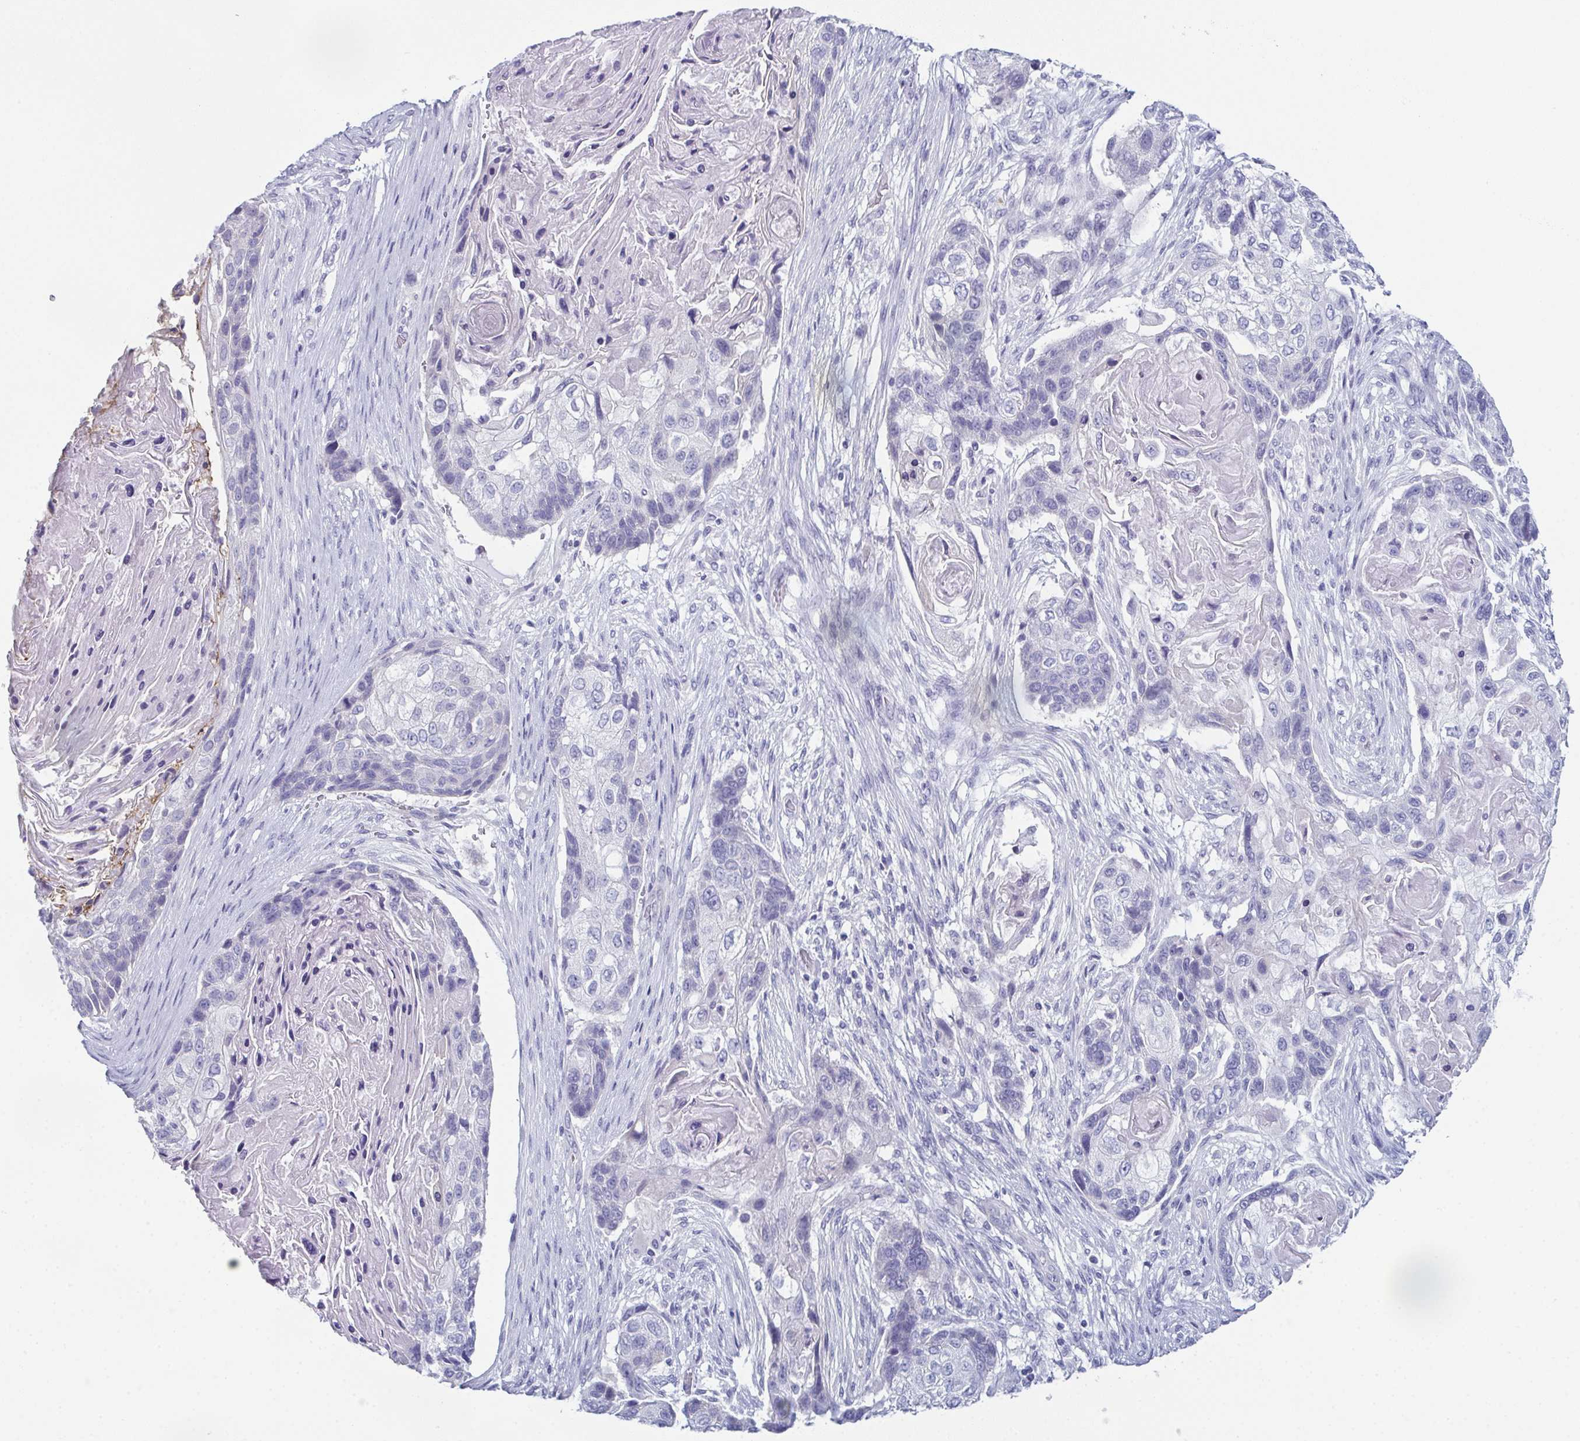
{"staining": {"intensity": "negative", "quantity": "none", "location": "none"}, "tissue": "lung cancer", "cell_type": "Tumor cells", "image_type": "cancer", "snomed": [{"axis": "morphology", "description": "Squamous cell carcinoma, NOS"}, {"axis": "topography", "description": "Lung"}], "caption": "Tumor cells are negative for protein expression in human lung cancer.", "gene": "ENKUR", "patient": {"sex": "male", "age": 69}}